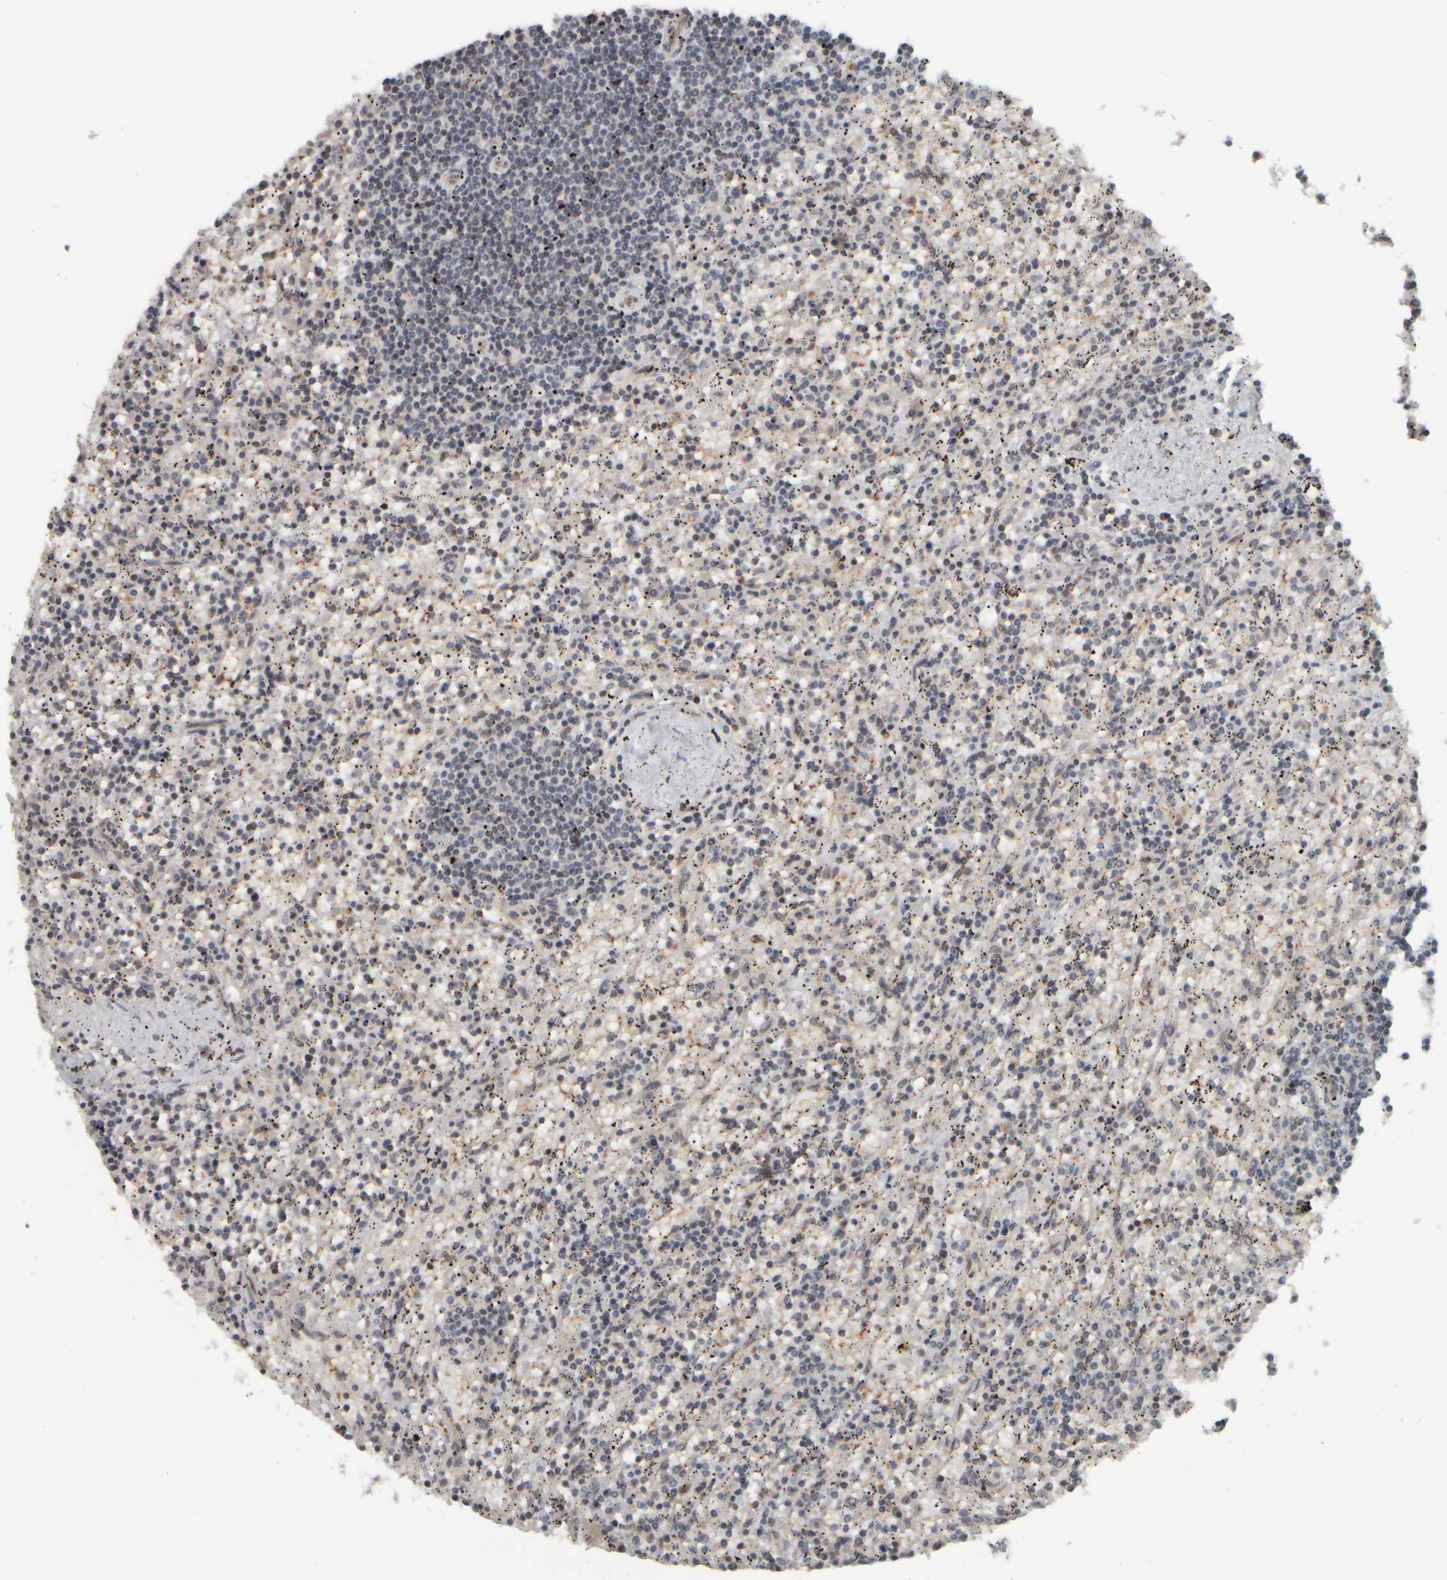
{"staining": {"intensity": "negative", "quantity": "none", "location": "none"}, "tissue": "lymphoma", "cell_type": "Tumor cells", "image_type": "cancer", "snomed": [{"axis": "morphology", "description": "Malignant lymphoma, non-Hodgkin's type, Low grade"}, {"axis": "topography", "description": "Spleen"}], "caption": "This histopathology image is of lymphoma stained with immunohistochemistry (IHC) to label a protein in brown with the nuclei are counter-stained blue. There is no expression in tumor cells.", "gene": "NAPG", "patient": {"sex": "male", "age": 76}}